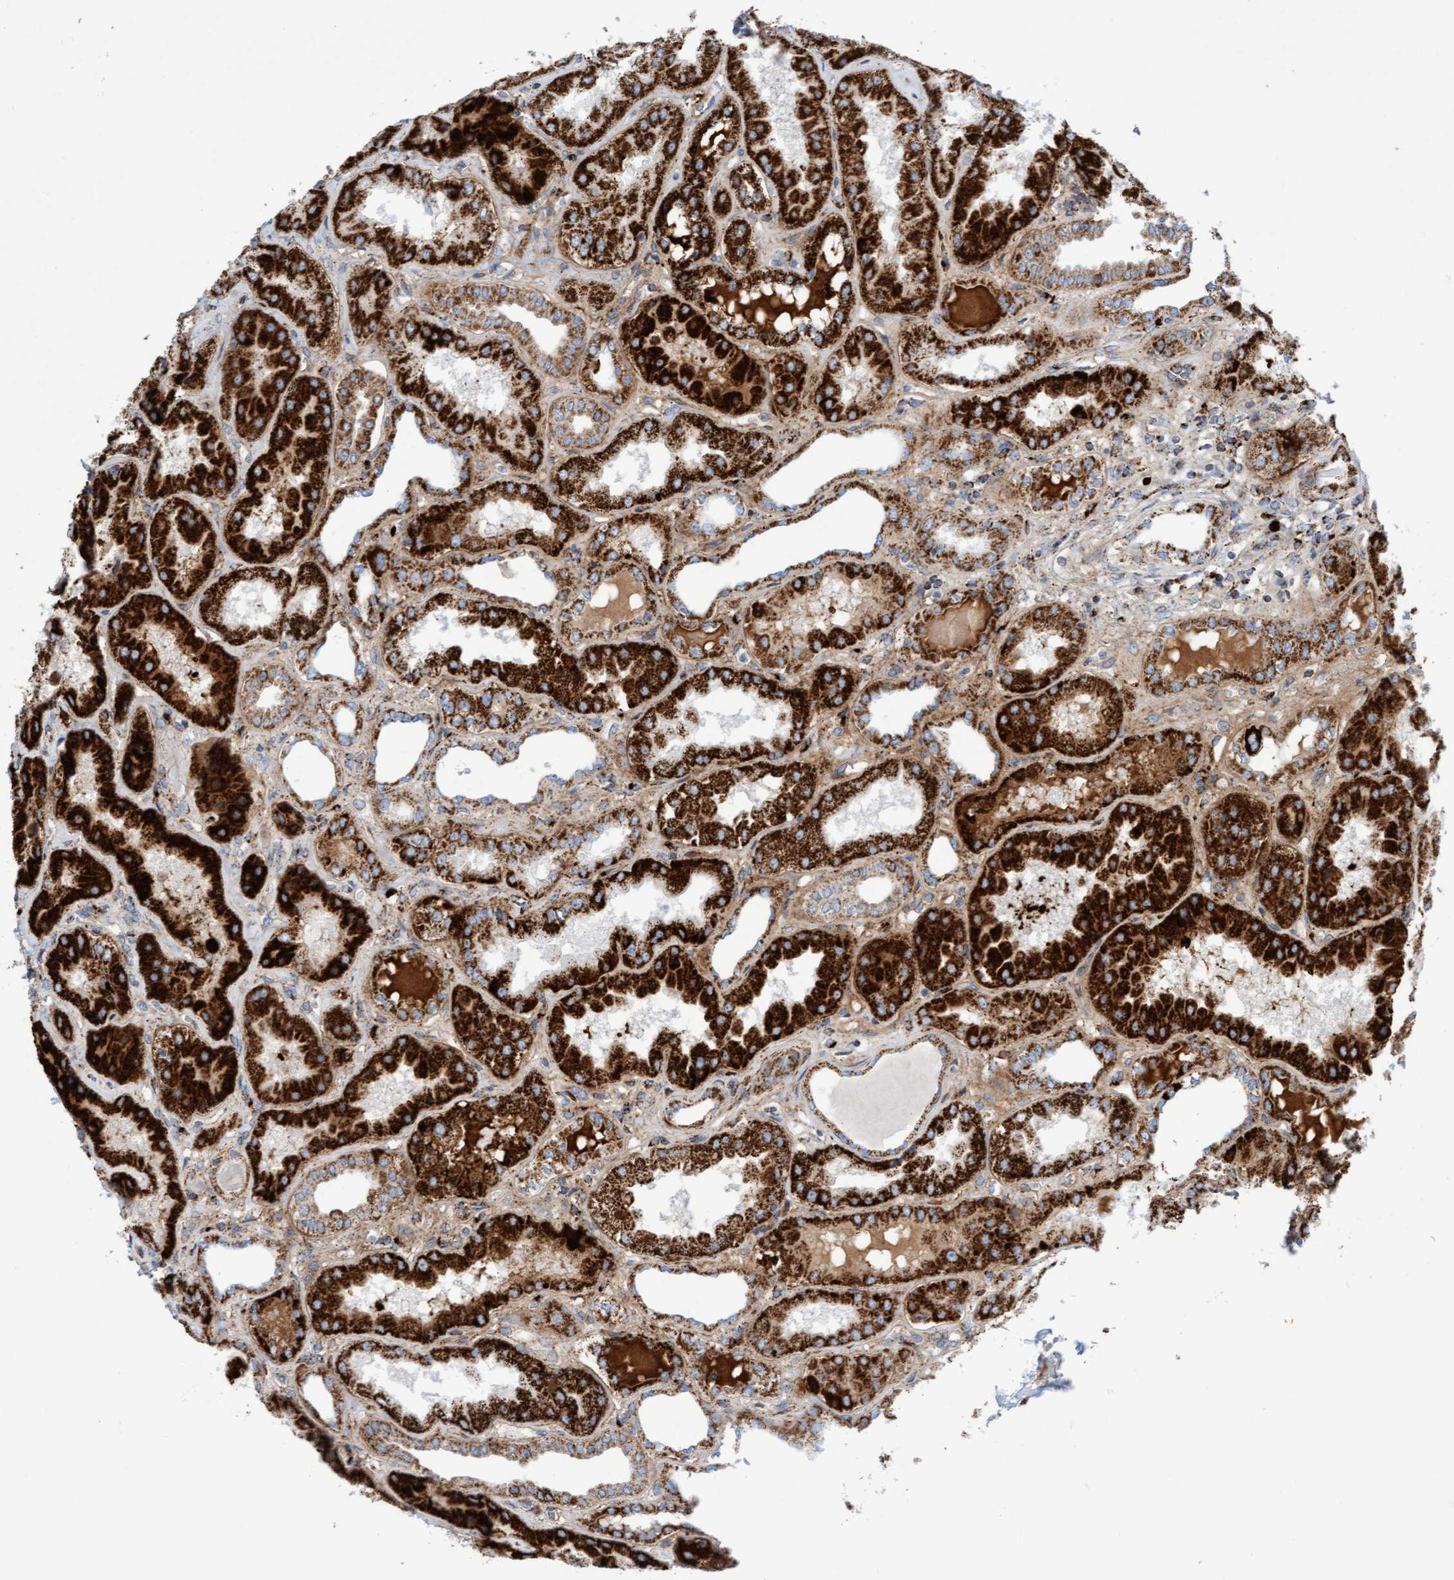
{"staining": {"intensity": "moderate", "quantity": "25%-75%", "location": "cytoplasmic/membranous"}, "tissue": "kidney", "cell_type": "Cells in glomeruli", "image_type": "normal", "snomed": [{"axis": "morphology", "description": "Normal tissue, NOS"}, {"axis": "topography", "description": "Kidney"}], "caption": "DAB (3,3'-diaminobenzidine) immunohistochemical staining of unremarkable kidney shows moderate cytoplasmic/membranous protein expression in approximately 25%-75% of cells in glomeruli.", "gene": "GGTA1", "patient": {"sex": "female", "age": 56}}